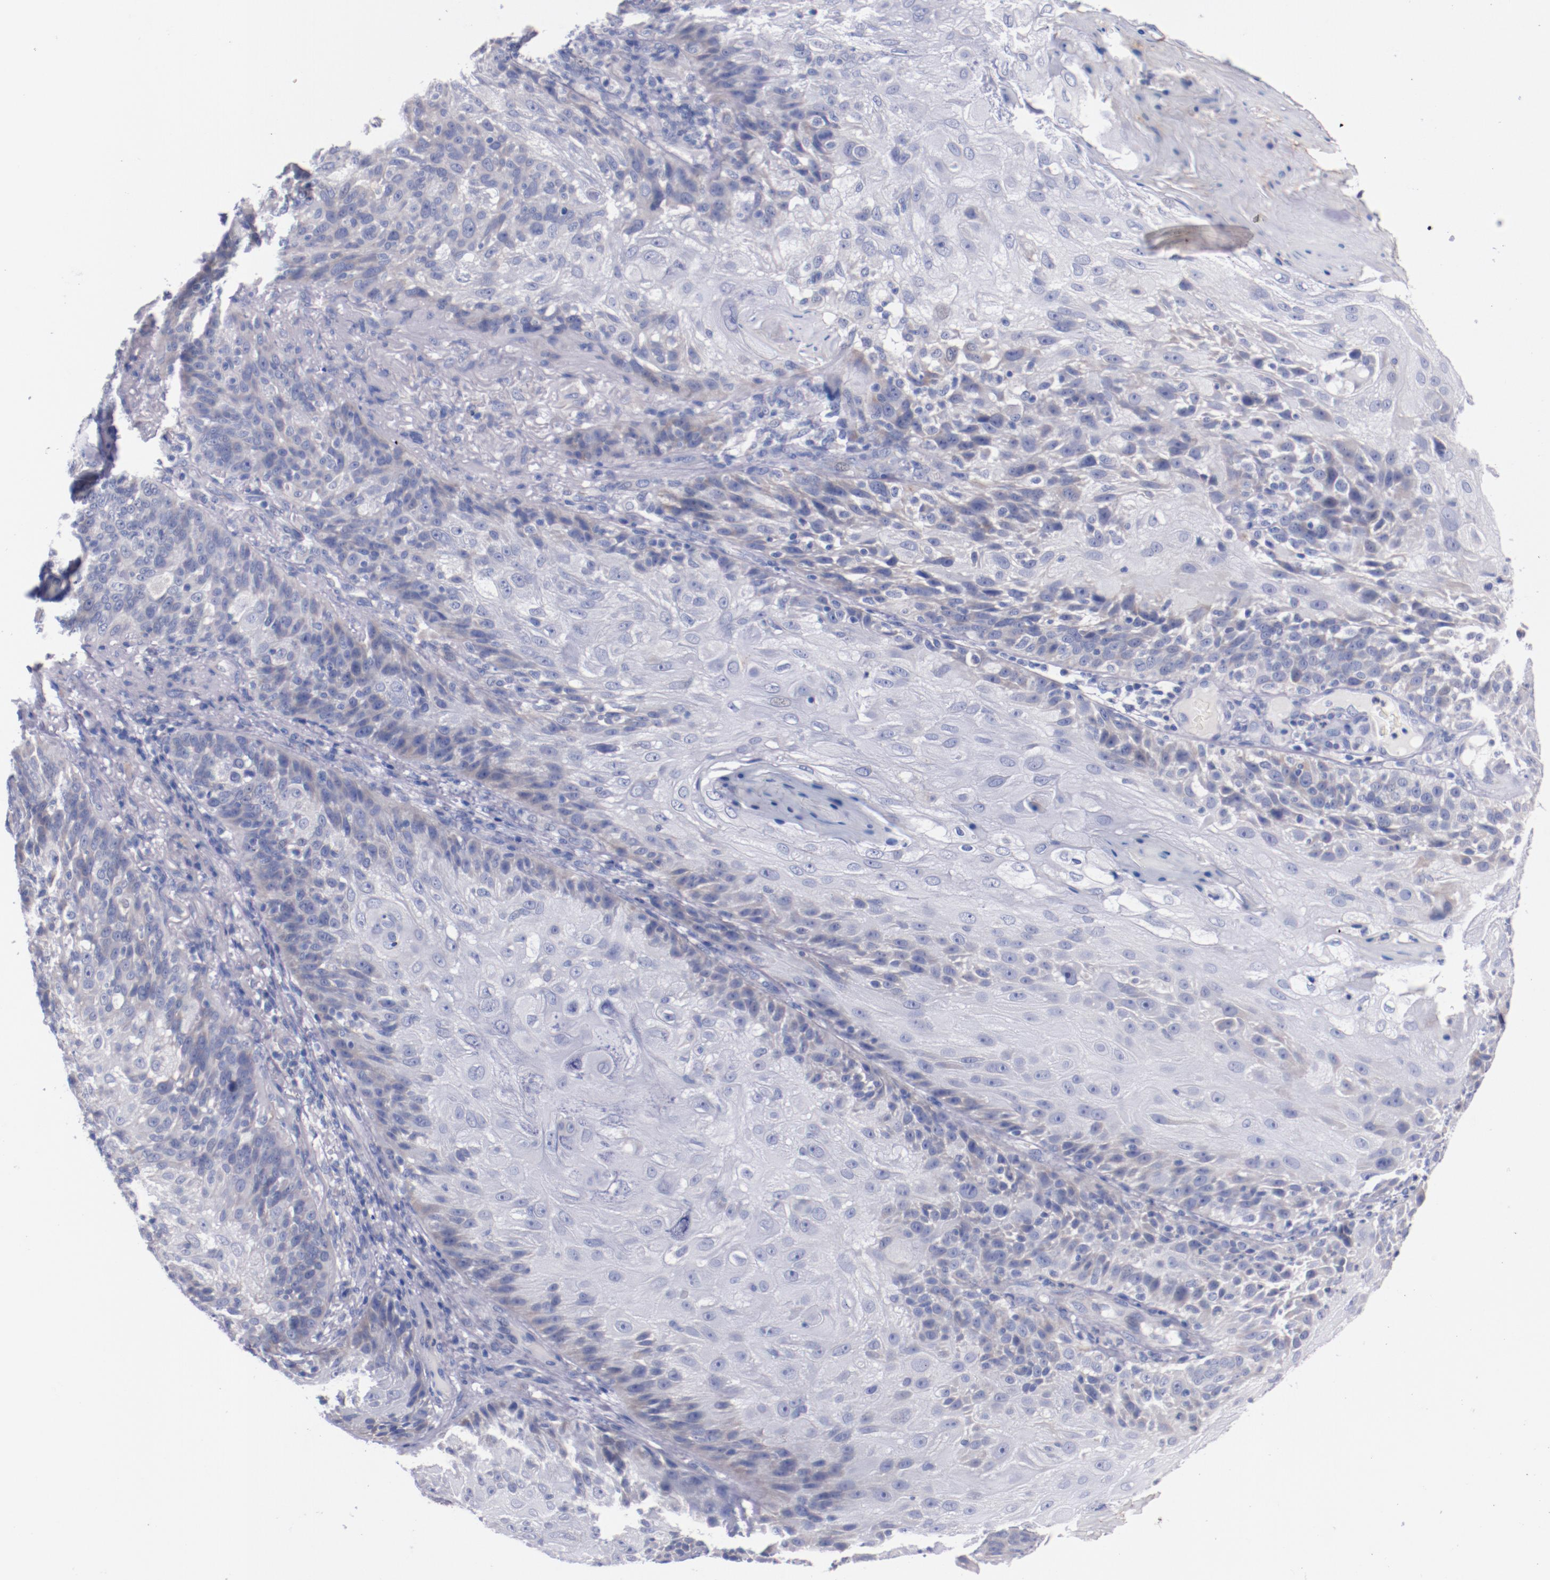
{"staining": {"intensity": "negative", "quantity": "none", "location": "none"}, "tissue": "skin cancer", "cell_type": "Tumor cells", "image_type": "cancer", "snomed": [{"axis": "morphology", "description": "Normal tissue, NOS"}, {"axis": "morphology", "description": "Squamous cell carcinoma, NOS"}, {"axis": "topography", "description": "Skin"}], "caption": "Immunohistochemistry image of skin cancer stained for a protein (brown), which displays no positivity in tumor cells.", "gene": "CNTNAP2", "patient": {"sex": "female", "age": 83}}